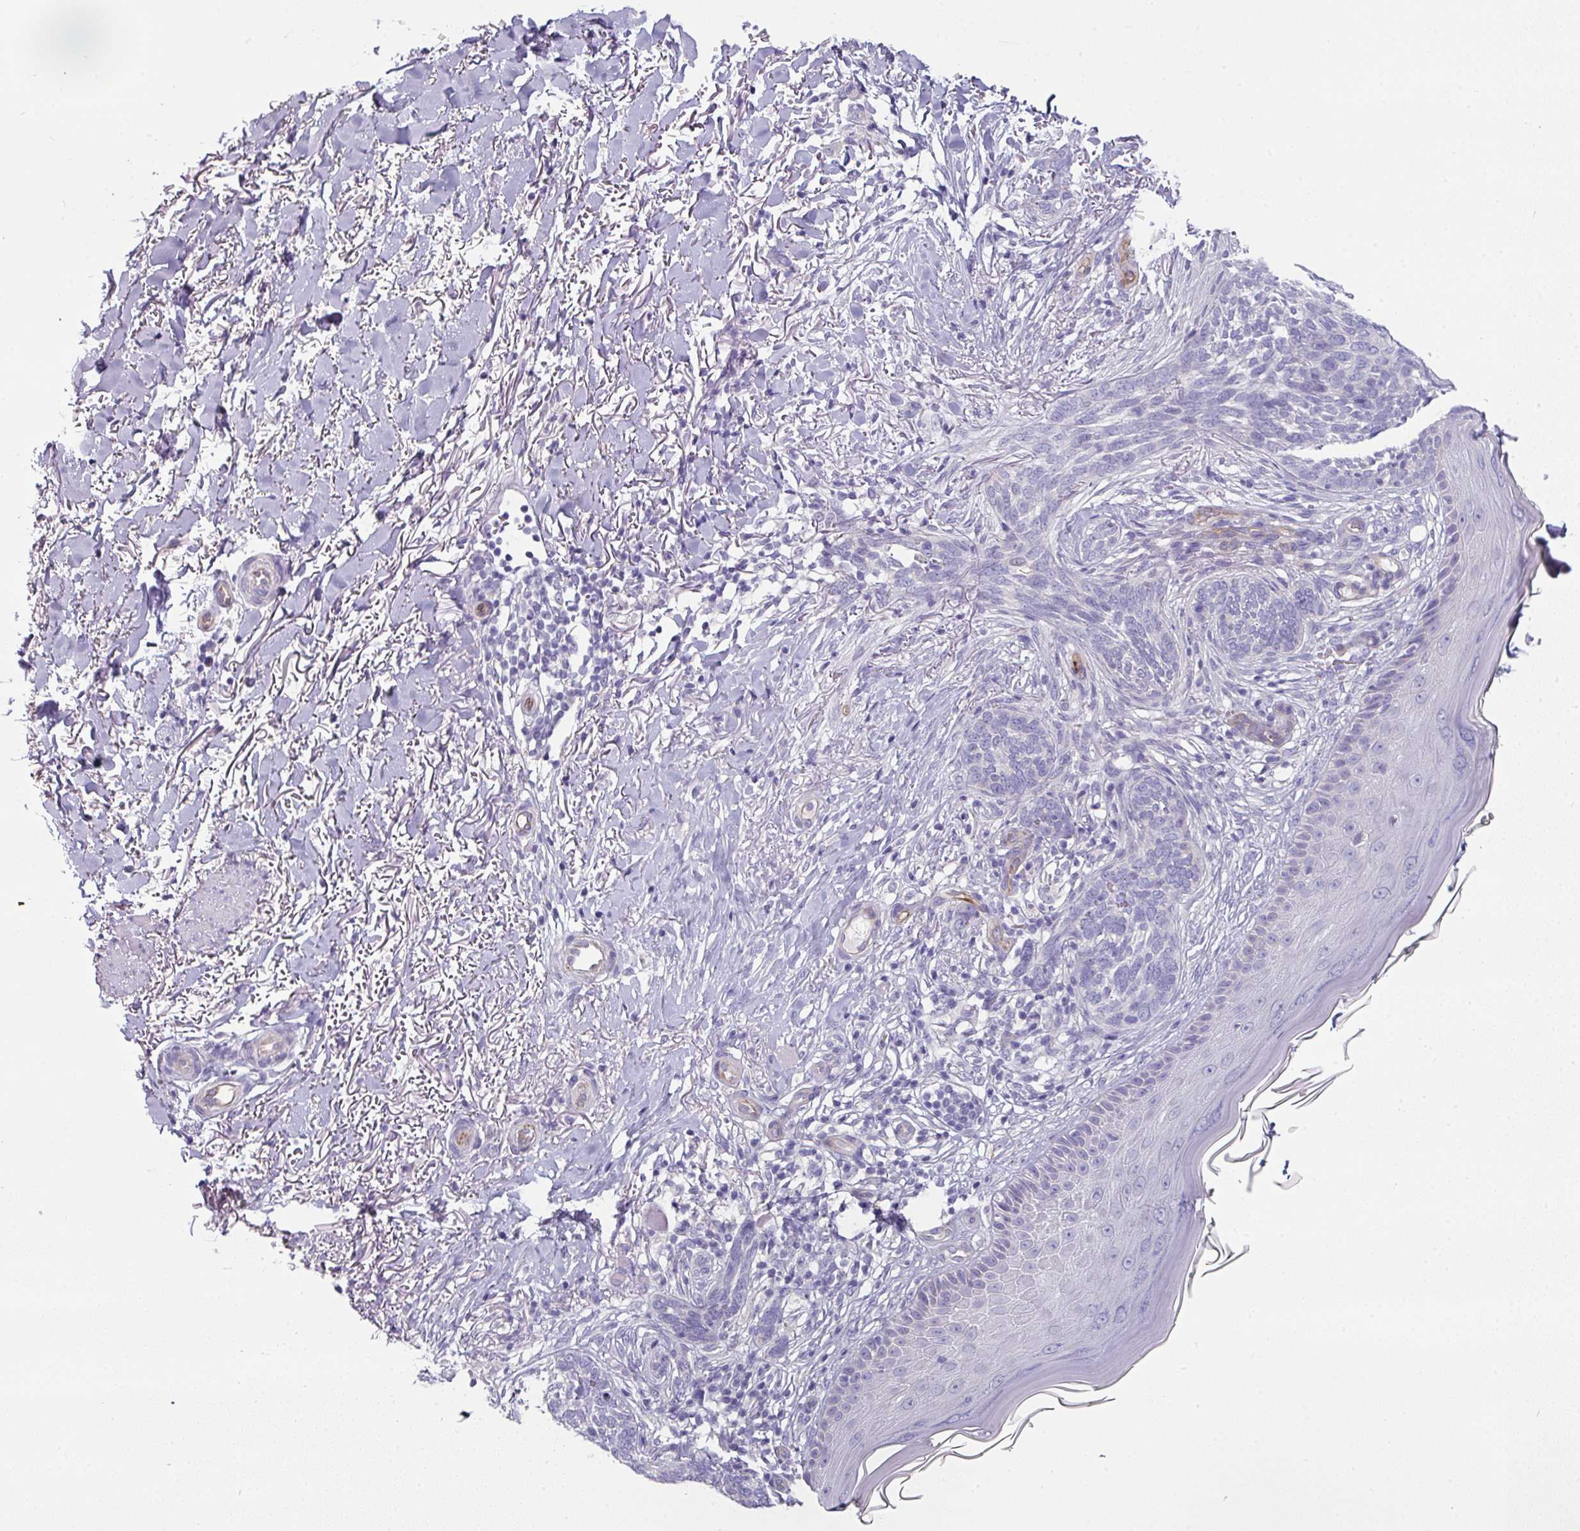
{"staining": {"intensity": "negative", "quantity": "none", "location": "none"}, "tissue": "skin cancer", "cell_type": "Tumor cells", "image_type": "cancer", "snomed": [{"axis": "morphology", "description": "Normal tissue, NOS"}, {"axis": "morphology", "description": "Basal cell carcinoma"}, {"axis": "topography", "description": "Skin"}], "caption": "Image shows no protein positivity in tumor cells of skin cancer (basal cell carcinoma) tissue.", "gene": "SLC17A7", "patient": {"sex": "female", "age": 67}}